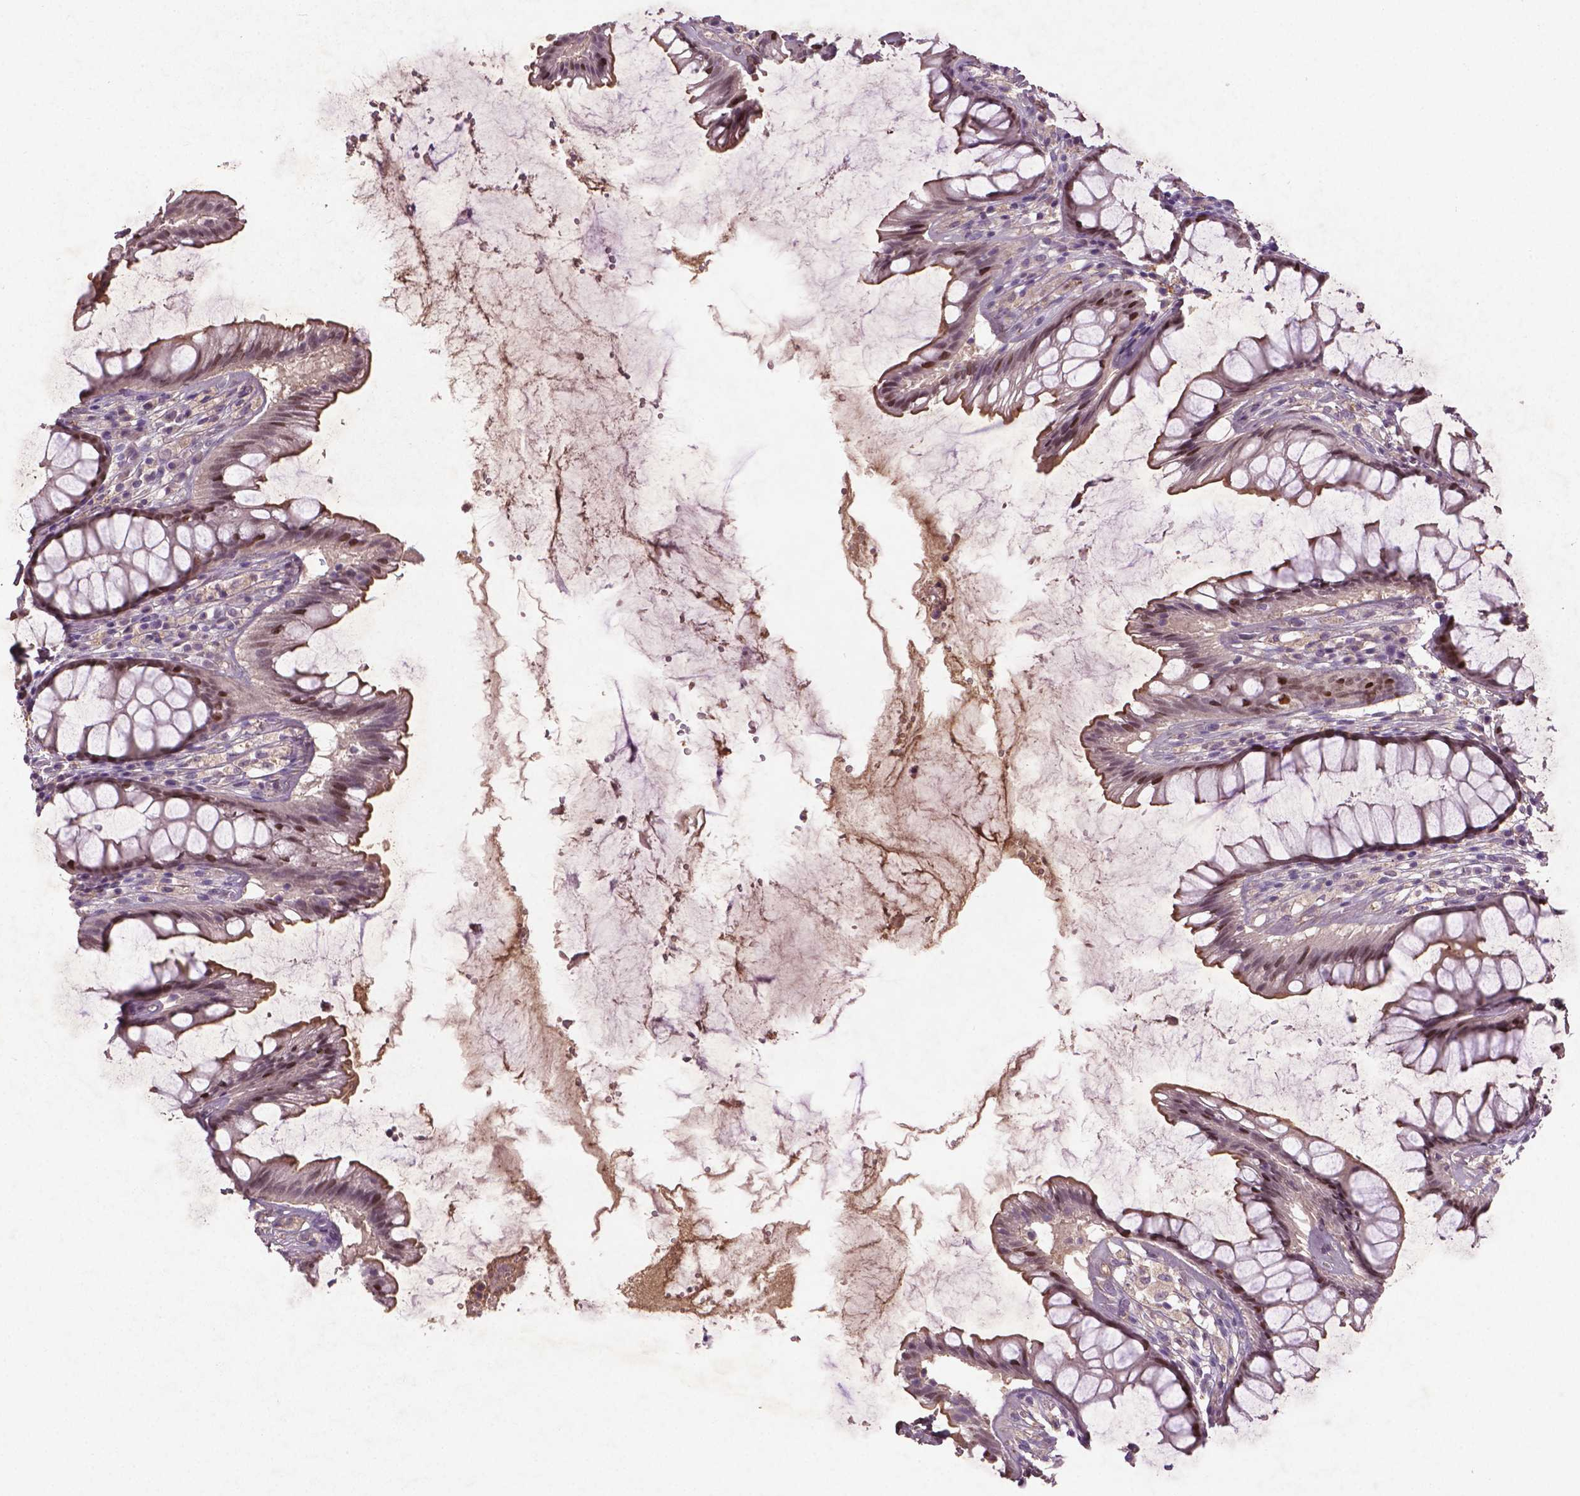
{"staining": {"intensity": "moderate", "quantity": "25%-75%", "location": "nuclear"}, "tissue": "rectum", "cell_type": "Glandular cells", "image_type": "normal", "snomed": [{"axis": "morphology", "description": "Normal tissue, NOS"}, {"axis": "topography", "description": "Rectum"}], "caption": "This histopathology image reveals IHC staining of normal rectum, with medium moderate nuclear positivity in approximately 25%-75% of glandular cells.", "gene": "SOX17", "patient": {"sex": "male", "age": 72}}